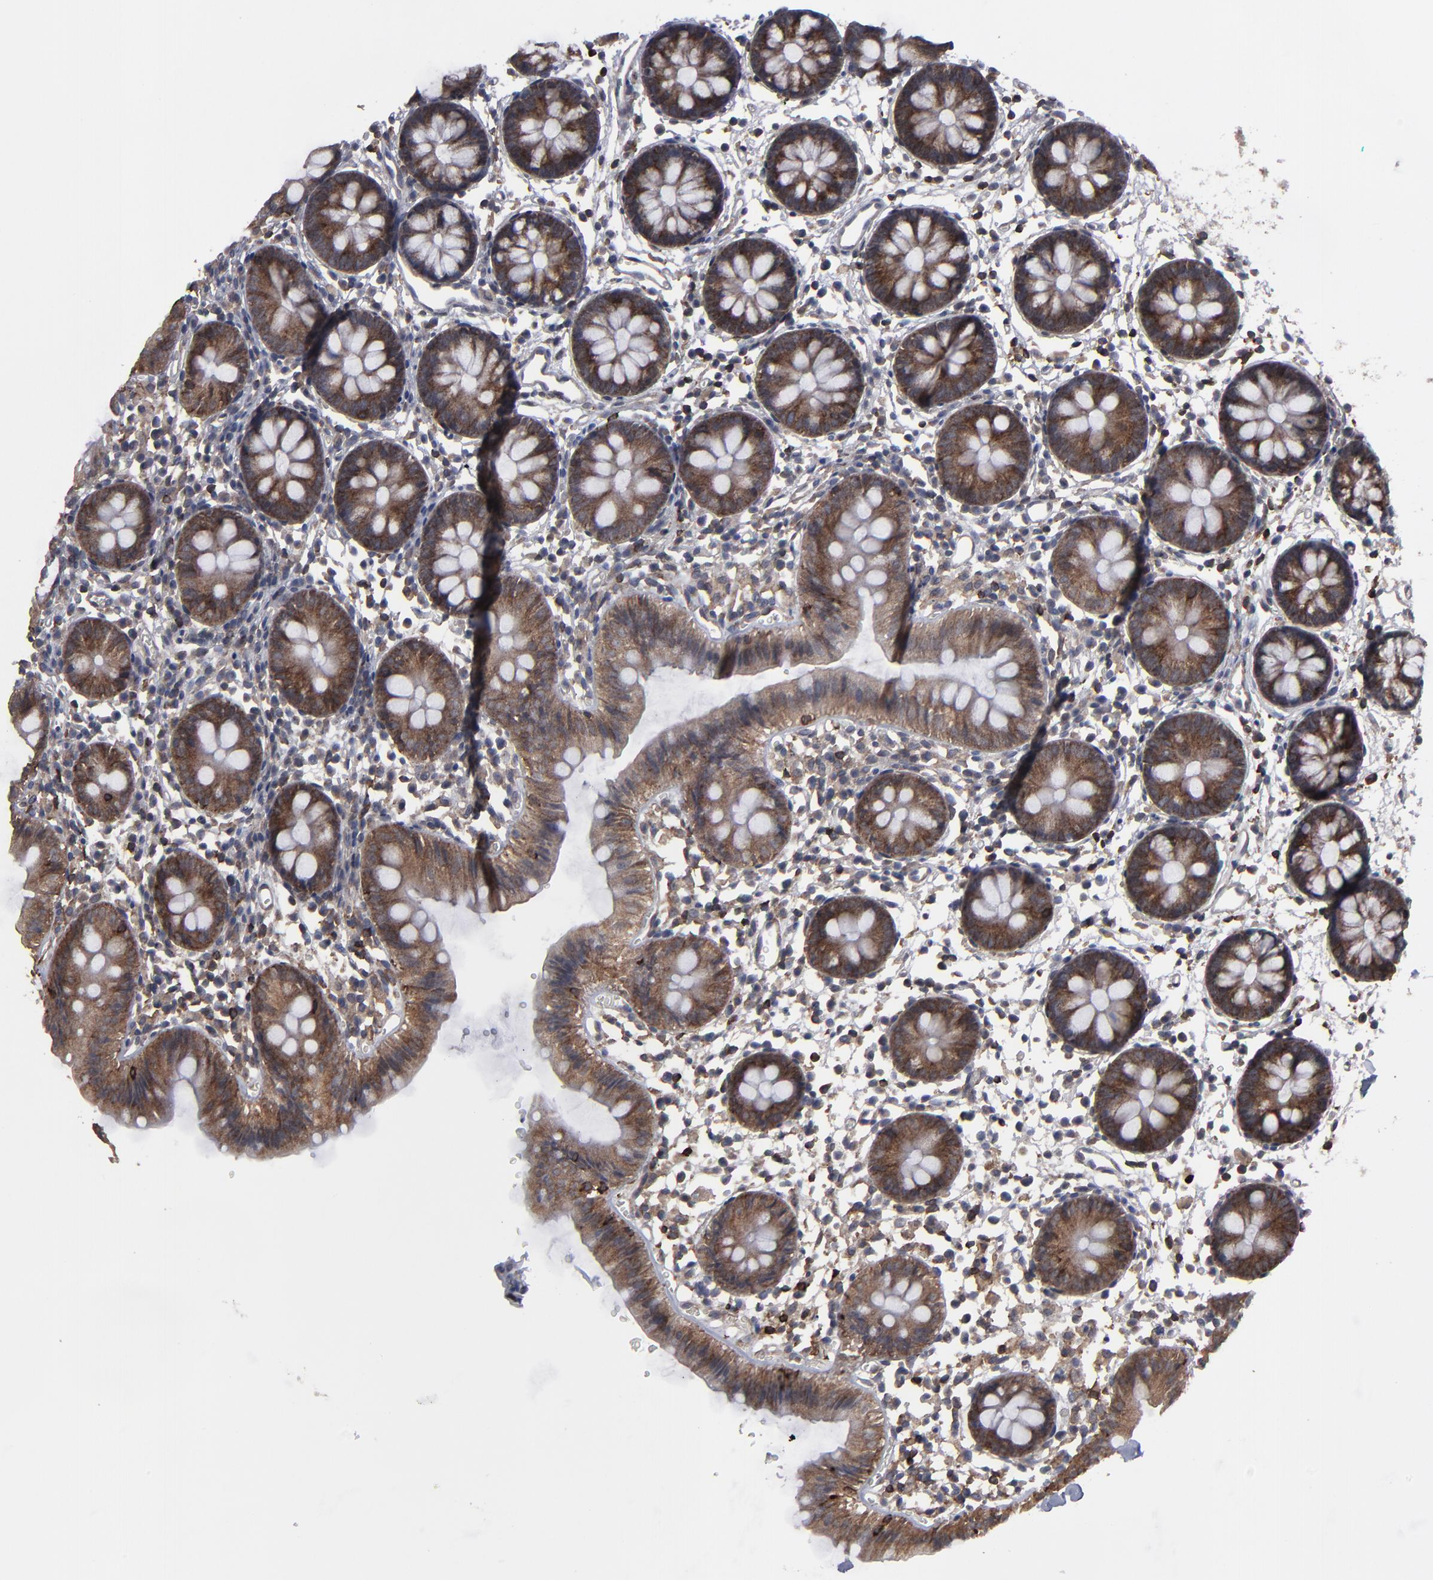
{"staining": {"intensity": "negative", "quantity": "none", "location": "none"}, "tissue": "colon", "cell_type": "Endothelial cells", "image_type": "normal", "snomed": [{"axis": "morphology", "description": "Normal tissue, NOS"}, {"axis": "topography", "description": "Colon"}], "caption": "Immunohistochemical staining of unremarkable colon reveals no significant positivity in endothelial cells. (DAB (3,3'-diaminobenzidine) immunohistochemistry, high magnification).", "gene": "KIAA2026", "patient": {"sex": "male", "age": 14}}